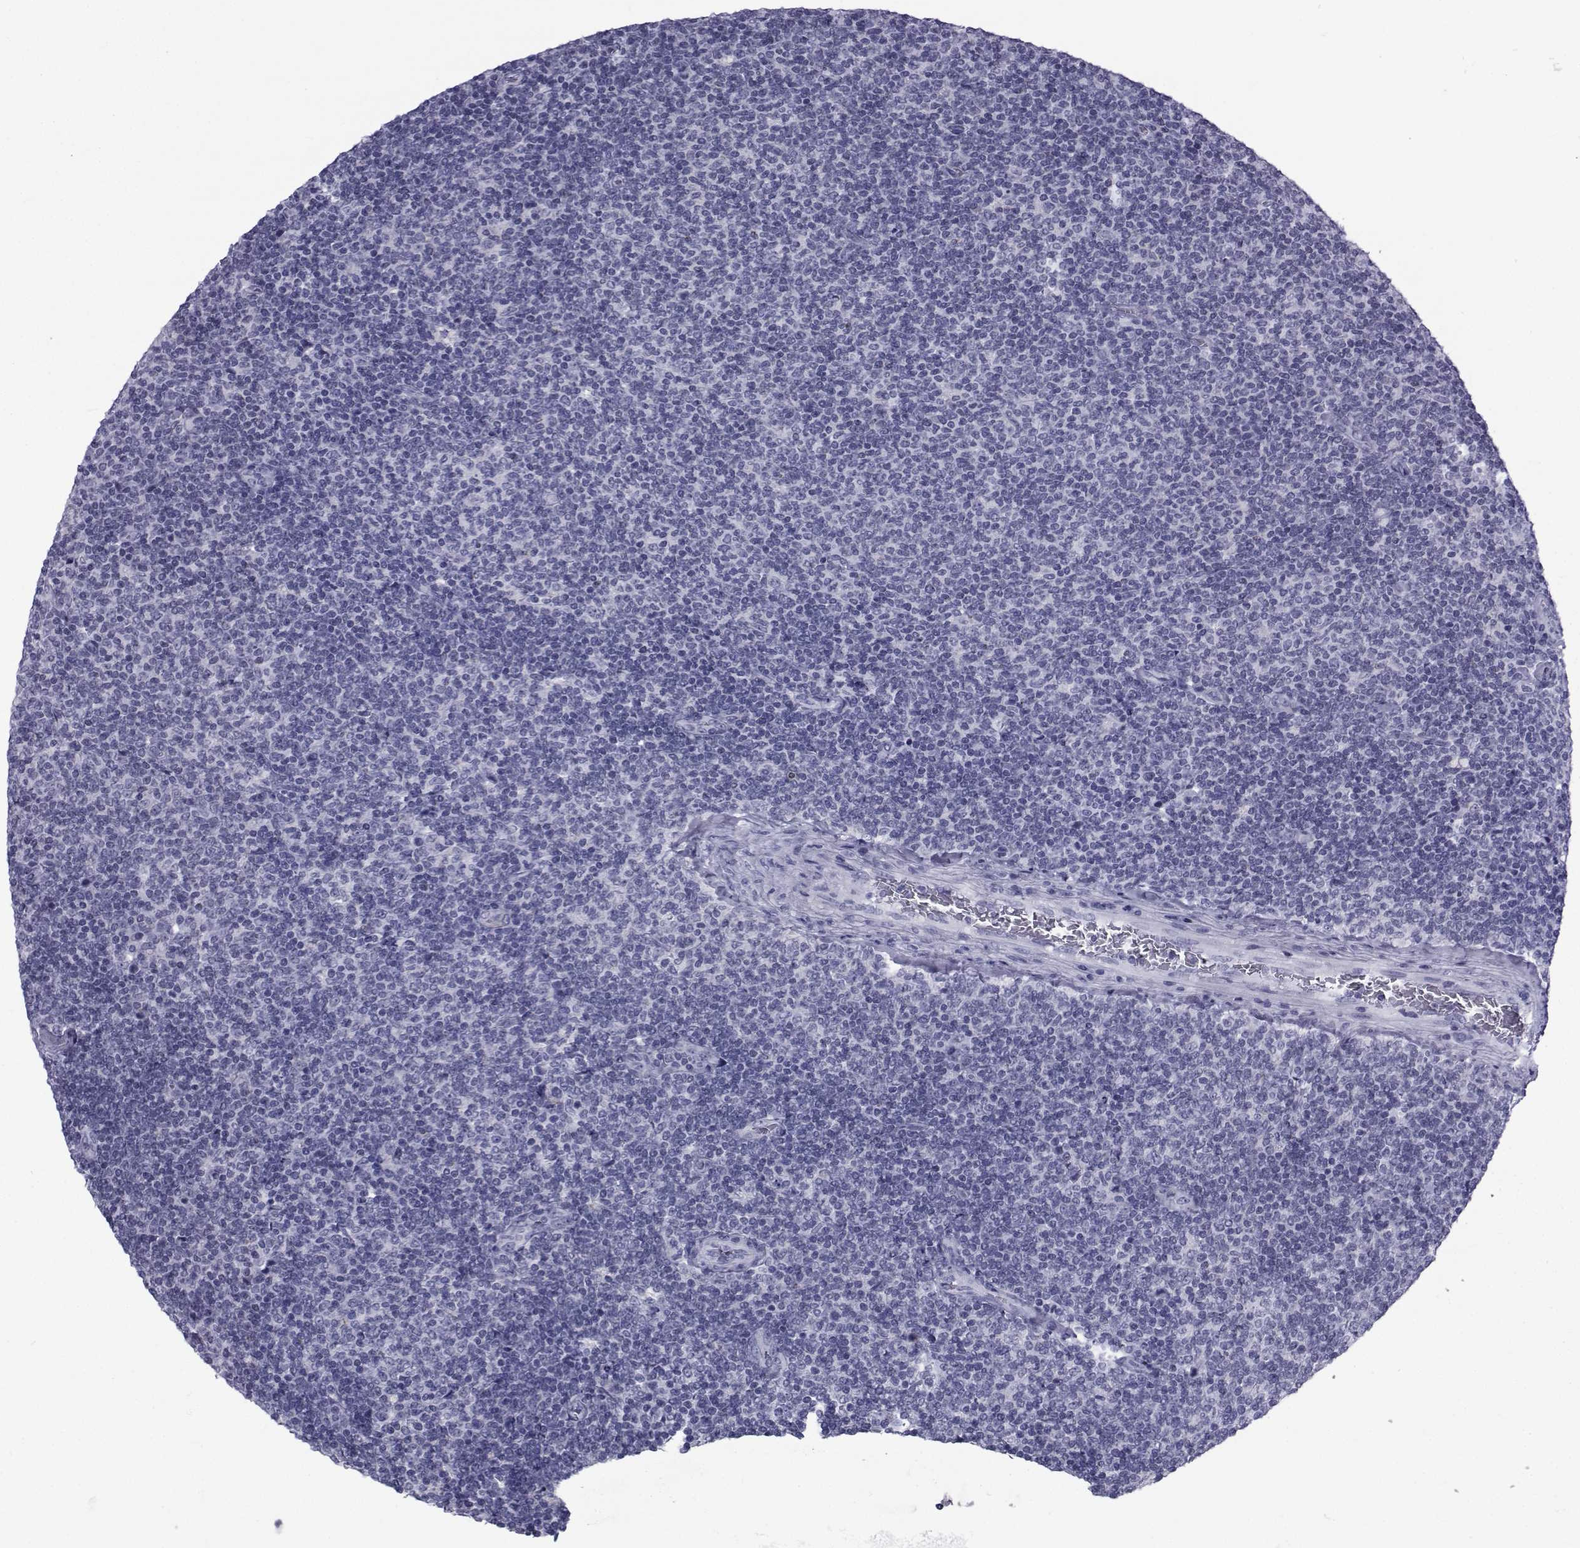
{"staining": {"intensity": "negative", "quantity": "none", "location": "none"}, "tissue": "lymphoma", "cell_type": "Tumor cells", "image_type": "cancer", "snomed": [{"axis": "morphology", "description": "Malignant lymphoma, non-Hodgkin's type, Low grade"}, {"axis": "topography", "description": "Lymph node"}], "caption": "There is no significant expression in tumor cells of malignant lymphoma, non-Hodgkin's type (low-grade).", "gene": "FDXR", "patient": {"sex": "male", "age": 52}}